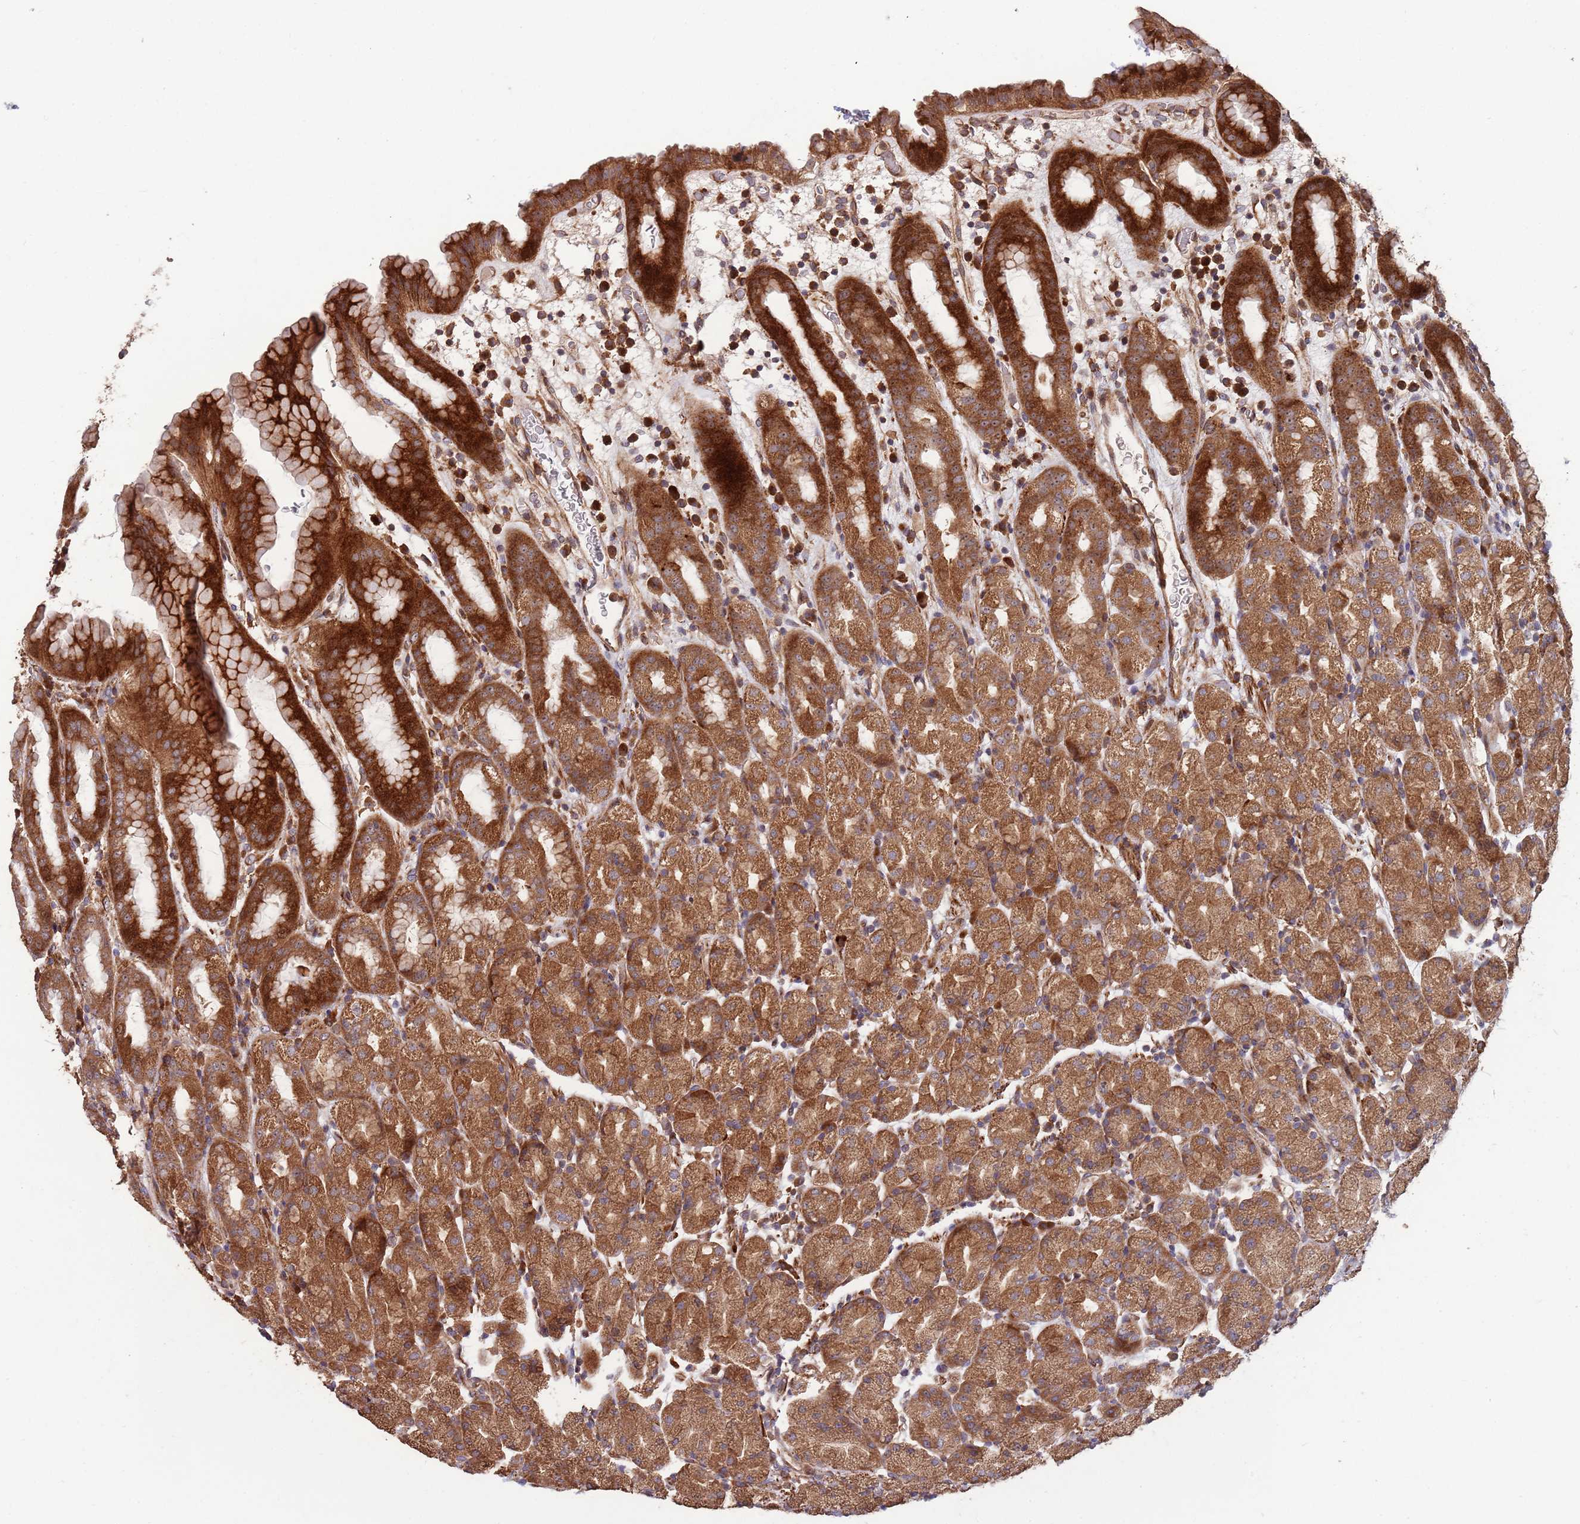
{"staining": {"intensity": "moderate", "quantity": ">75%", "location": "cytoplasmic/membranous"}, "tissue": "stomach", "cell_type": "Glandular cells", "image_type": "normal", "snomed": [{"axis": "morphology", "description": "Normal tissue, NOS"}, {"axis": "topography", "description": "Stomach, upper"}, {"axis": "topography", "description": "Stomach, lower"}, {"axis": "topography", "description": "Small intestine"}], "caption": "The image demonstrates a brown stain indicating the presence of a protein in the cytoplasmic/membranous of glandular cells in stomach. The staining is performed using DAB brown chromogen to label protein expression. The nuclei are counter-stained blue using hematoxylin.", "gene": "ZNF428", "patient": {"sex": "male", "age": 68}}